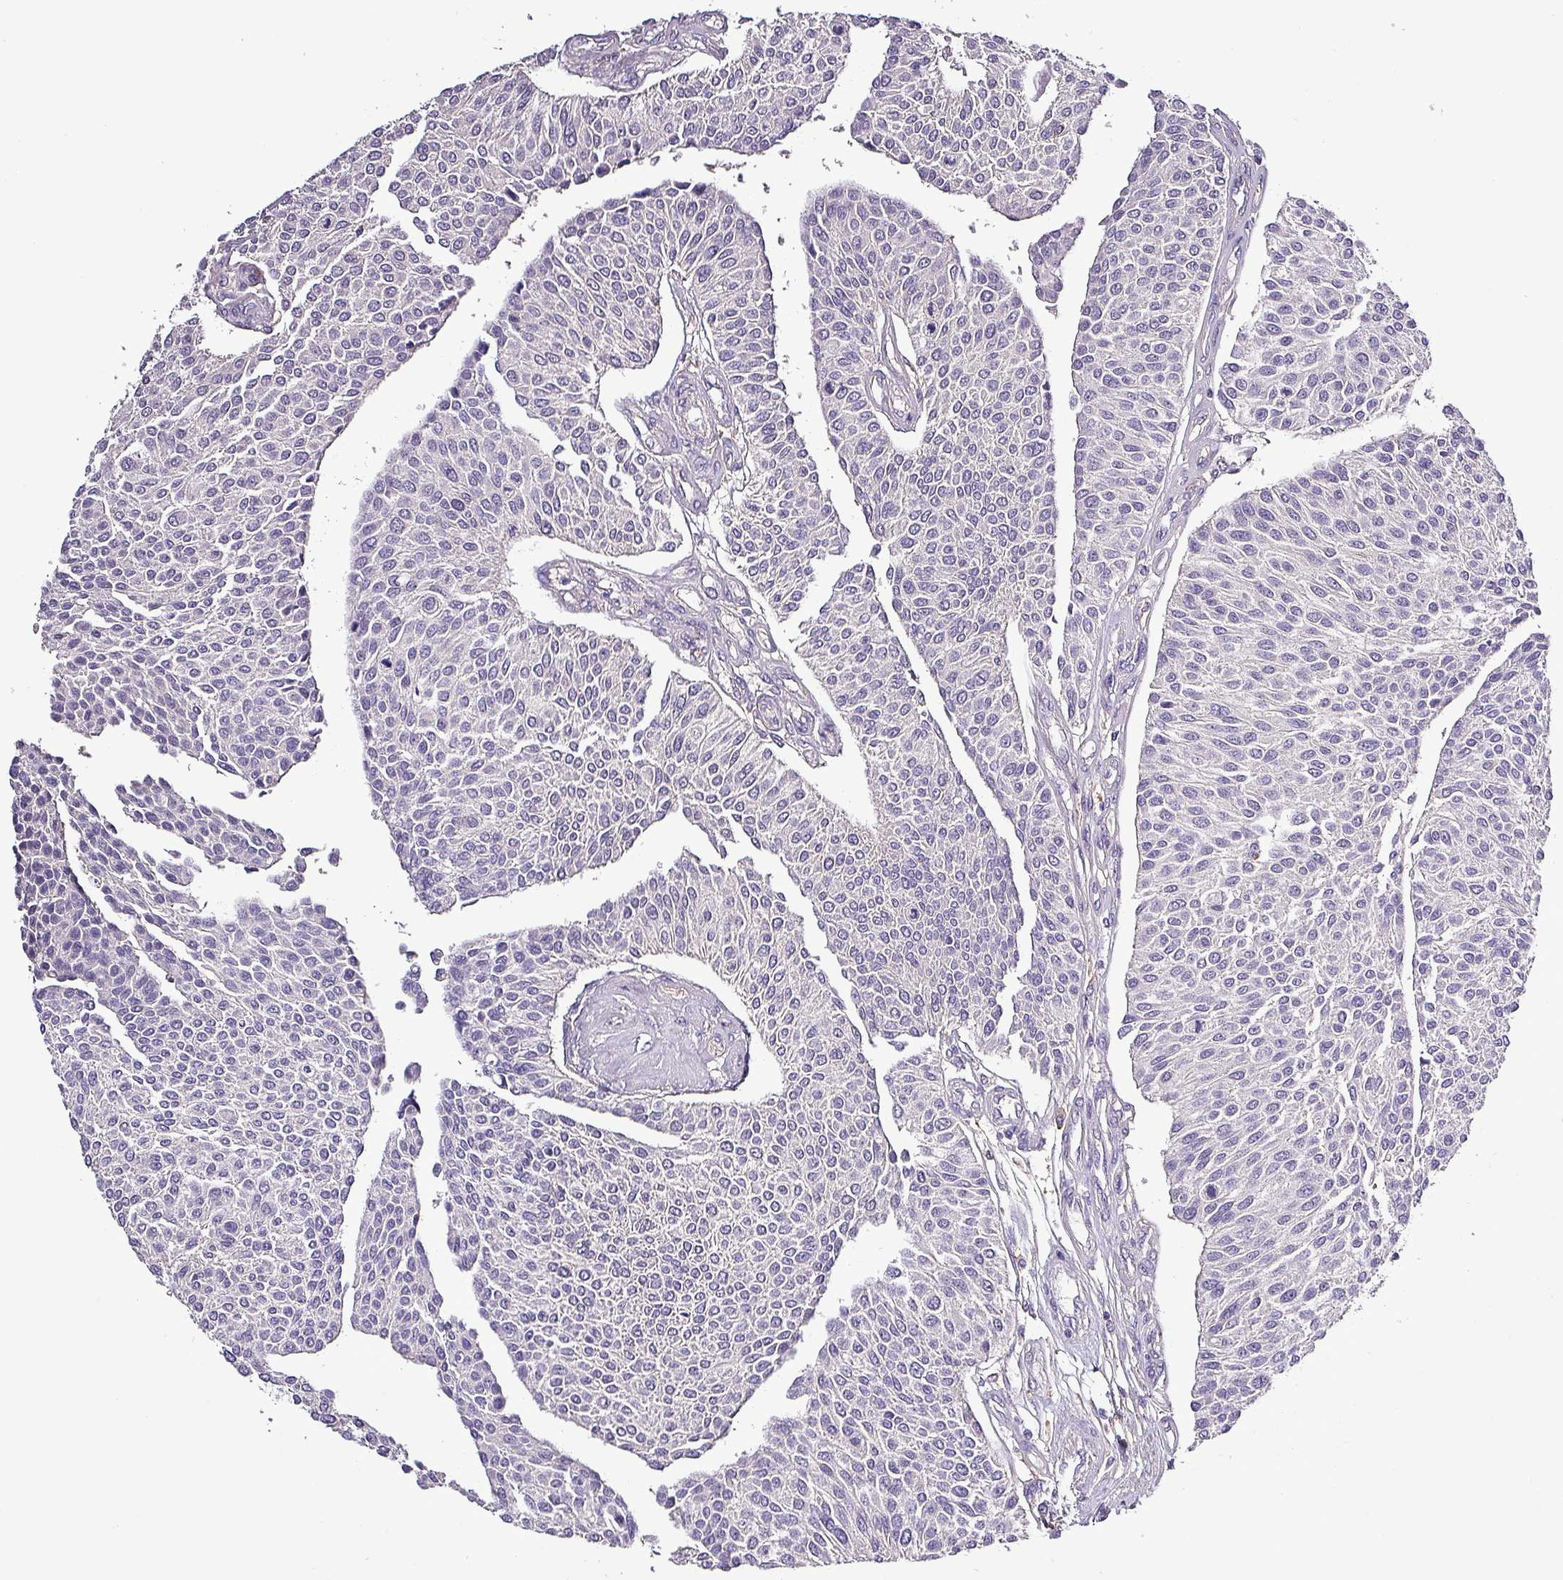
{"staining": {"intensity": "negative", "quantity": "none", "location": "none"}, "tissue": "urothelial cancer", "cell_type": "Tumor cells", "image_type": "cancer", "snomed": [{"axis": "morphology", "description": "Urothelial carcinoma, NOS"}, {"axis": "topography", "description": "Urinary bladder"}], "caption": "This photomicrograph is of transitional cell carcinoma stained with immunohistochemistry (IHC) to label a protein in brown with the nuclei are counter-stained blue. There is no positivity in tumor cells.", "gene": "HTRA4", "patient": {"sex": "male", "age": 55}}